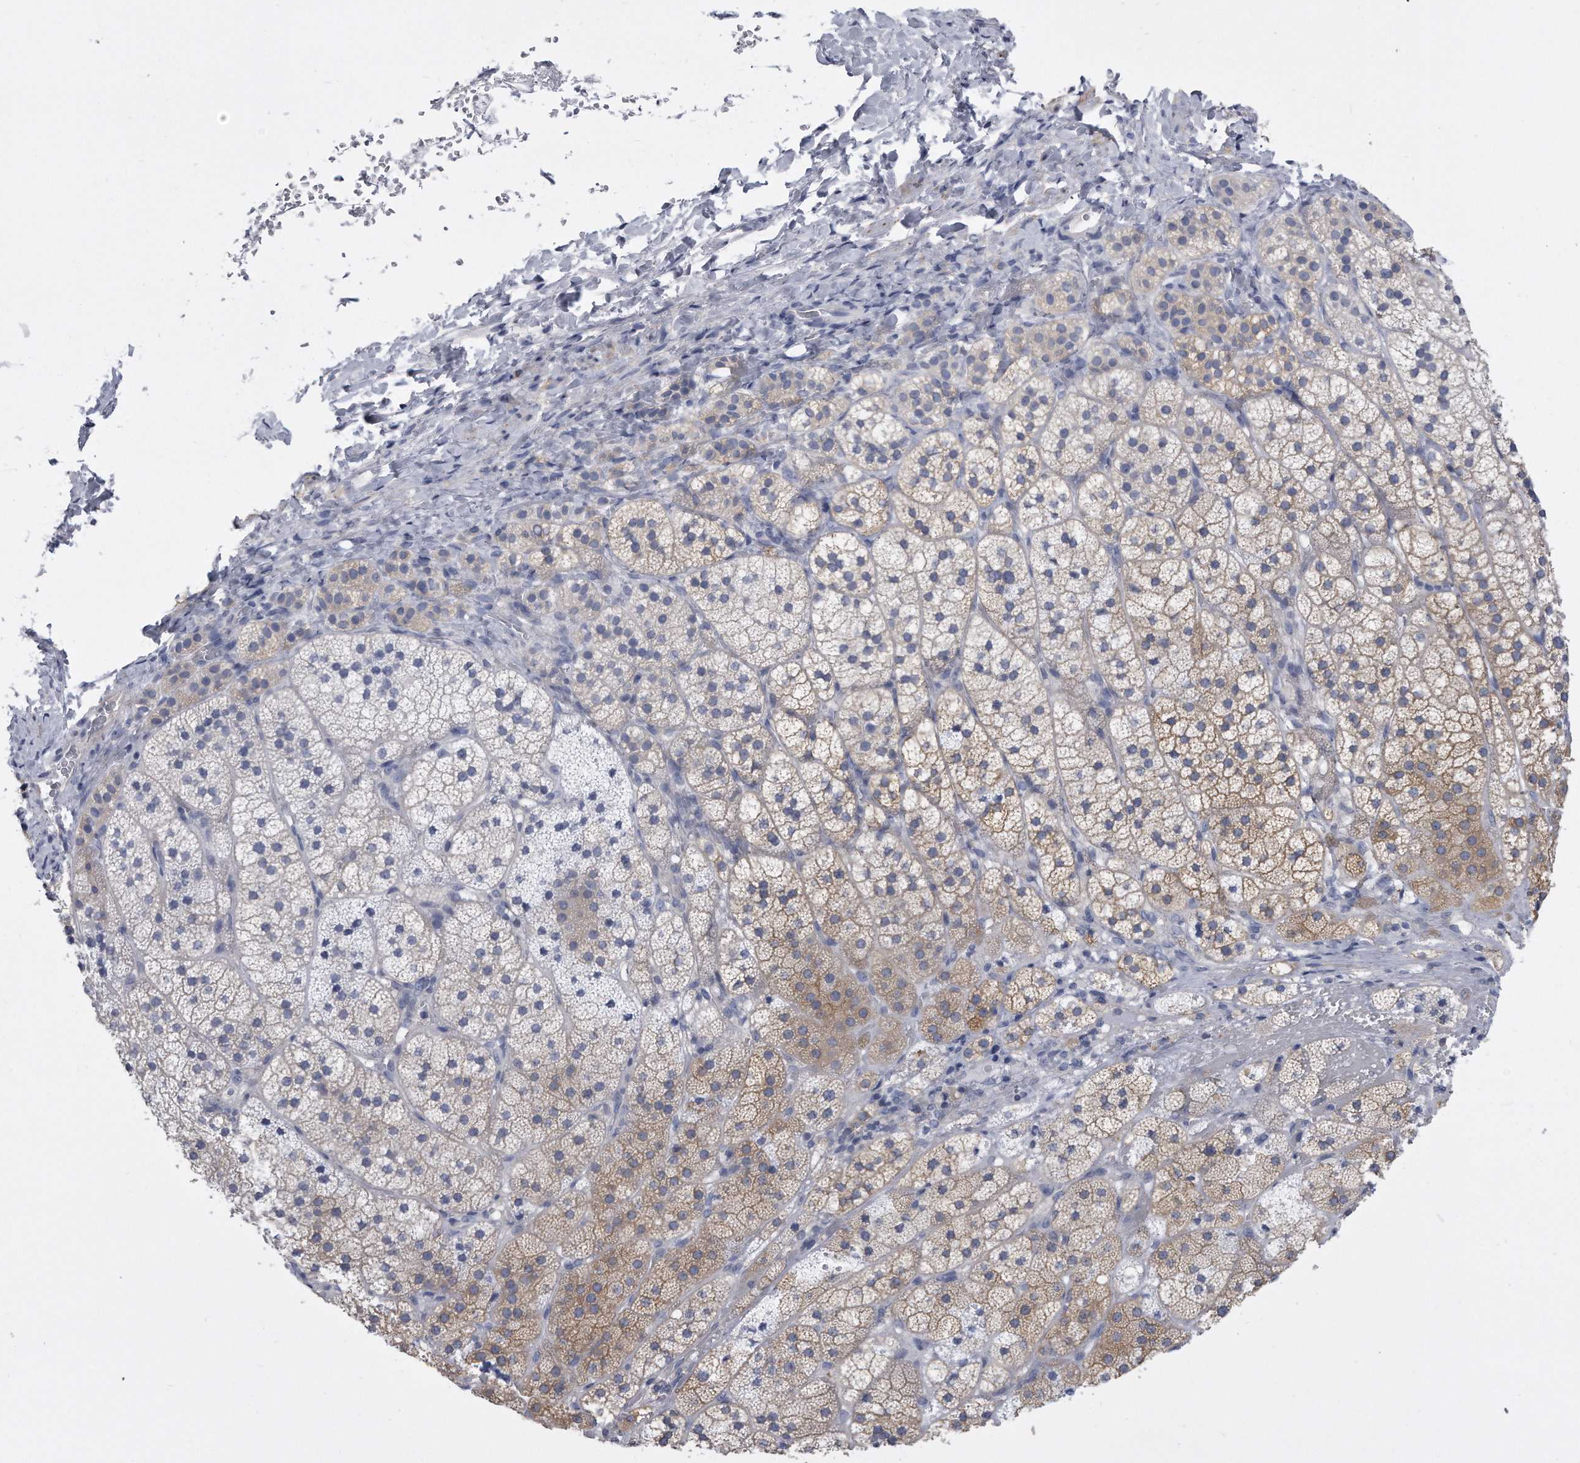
{"staining": {"intensity": "weak", "quantity": "<25%", "location": "cytoplasmic/membranous"}, "tissue": "adrenal gland", "cell_type": "Glandular cells", "image_type": "normal", "snomed": [{"axis": "morphology", "description": "Normal tissue, NOS"}, {"axis": "topography", "description": "Adrenal gland"}], "caption": "Micrograph shows no significant protein staining in glandular cells of normal adrenal gland. (DAB (3,3'-diaminobenzidine) immunohistochemistry visualized using brightfield microscopy, high magnification).", "gene": "PYGB", "patient": {"sex": "female", "age": 44}}